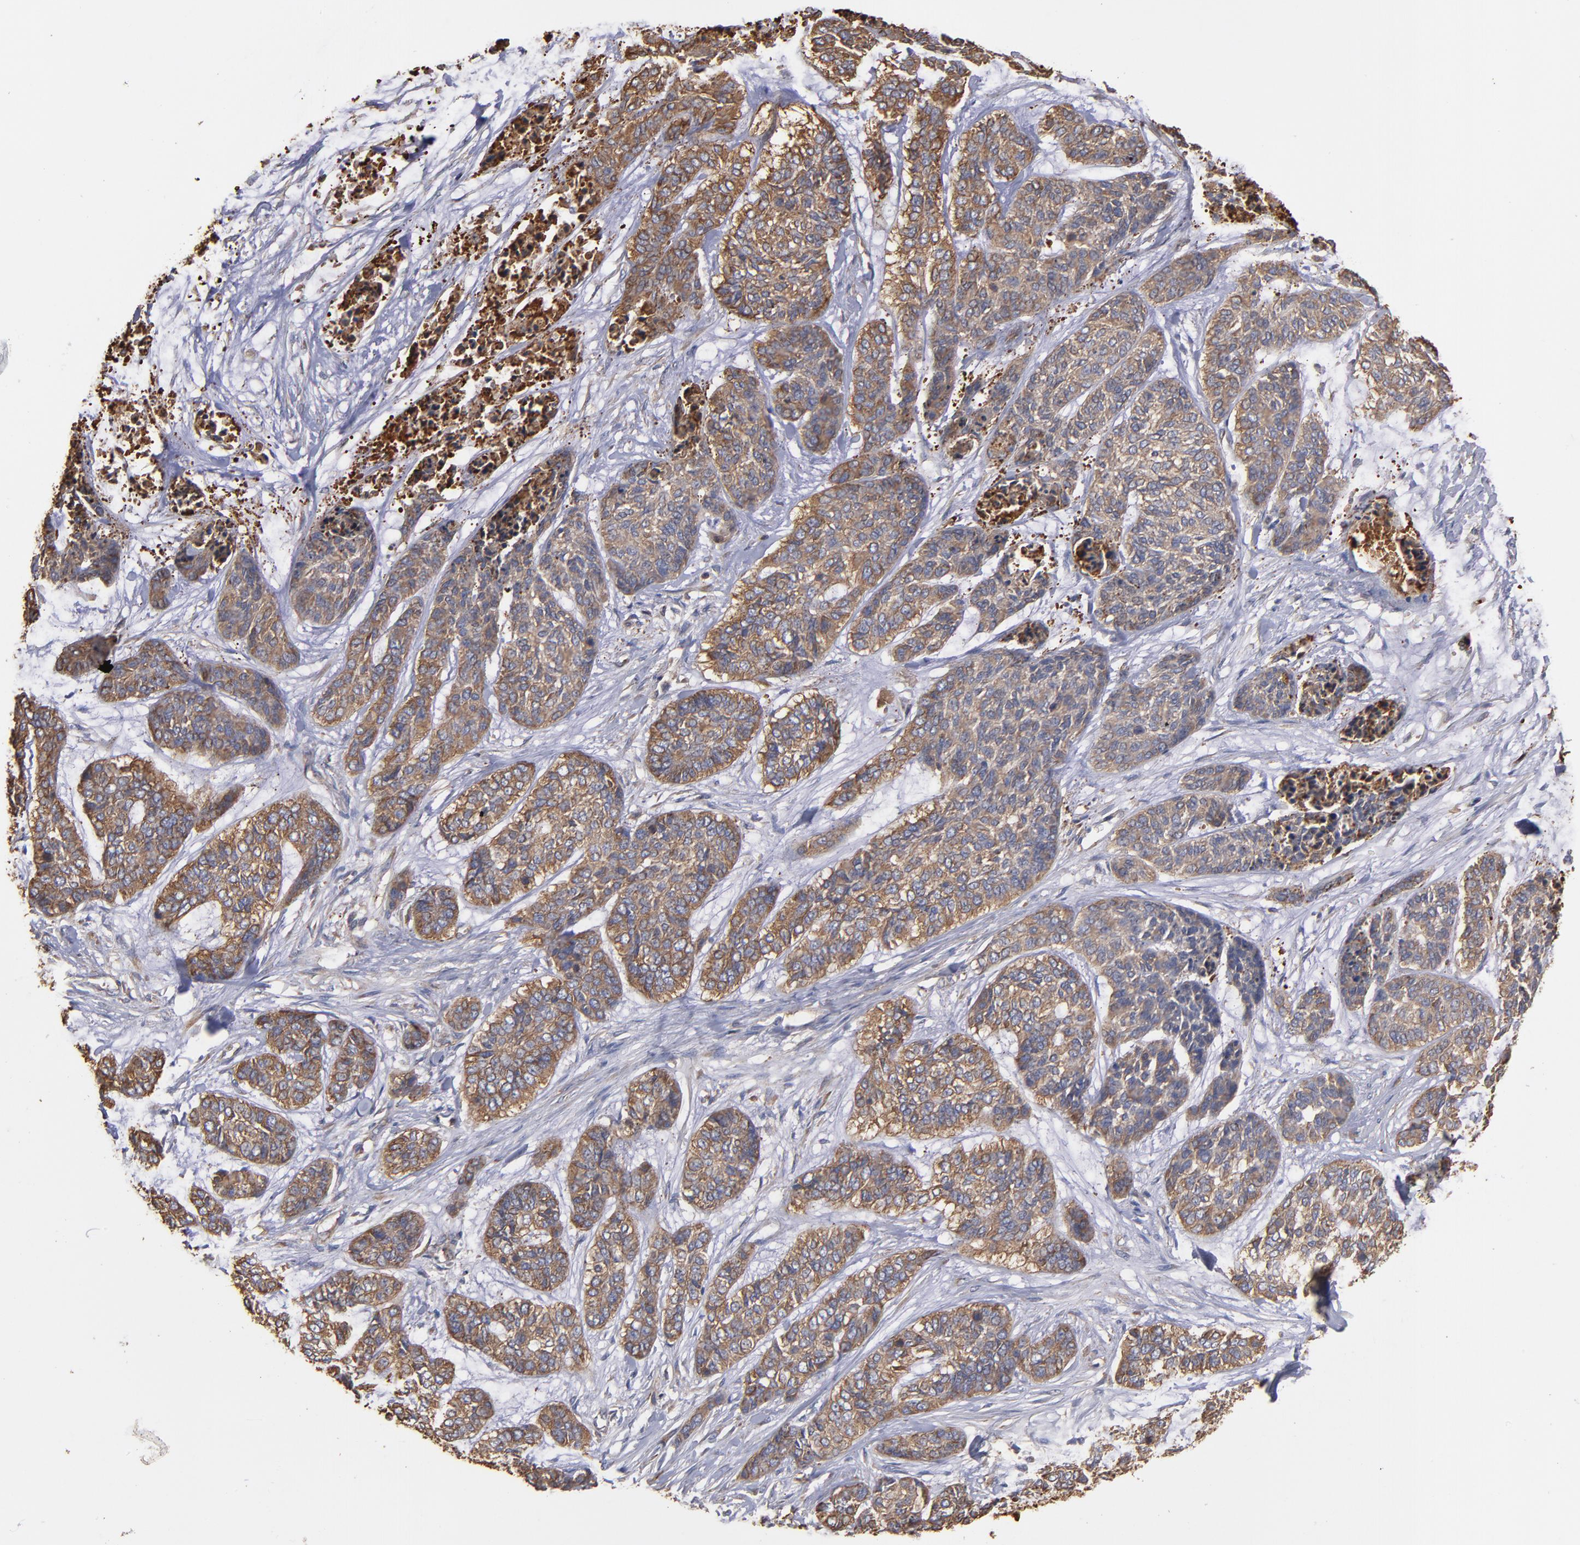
{"staining": {"intensity": "weak", "quantity": ">75%", "location": "cytoplasmic/membranous"}, "tissue": "skin cancer", "cell_type": "Tumor cells", "image_type": "cancer", "snomed": [{"axis": "morphology", "description": "Basal cell carcinoma"}, {"axis": "topography", "description": "Skin"}], "caption": "About >75% of tumor cells in basal cell carcinoma (skin) reveal weak cytoplasmic/membranous protein expression as visualized by brown immunohistochemical staining.", "gene": "ACTN4", "patient": {"sex": "female", "age": 64}}